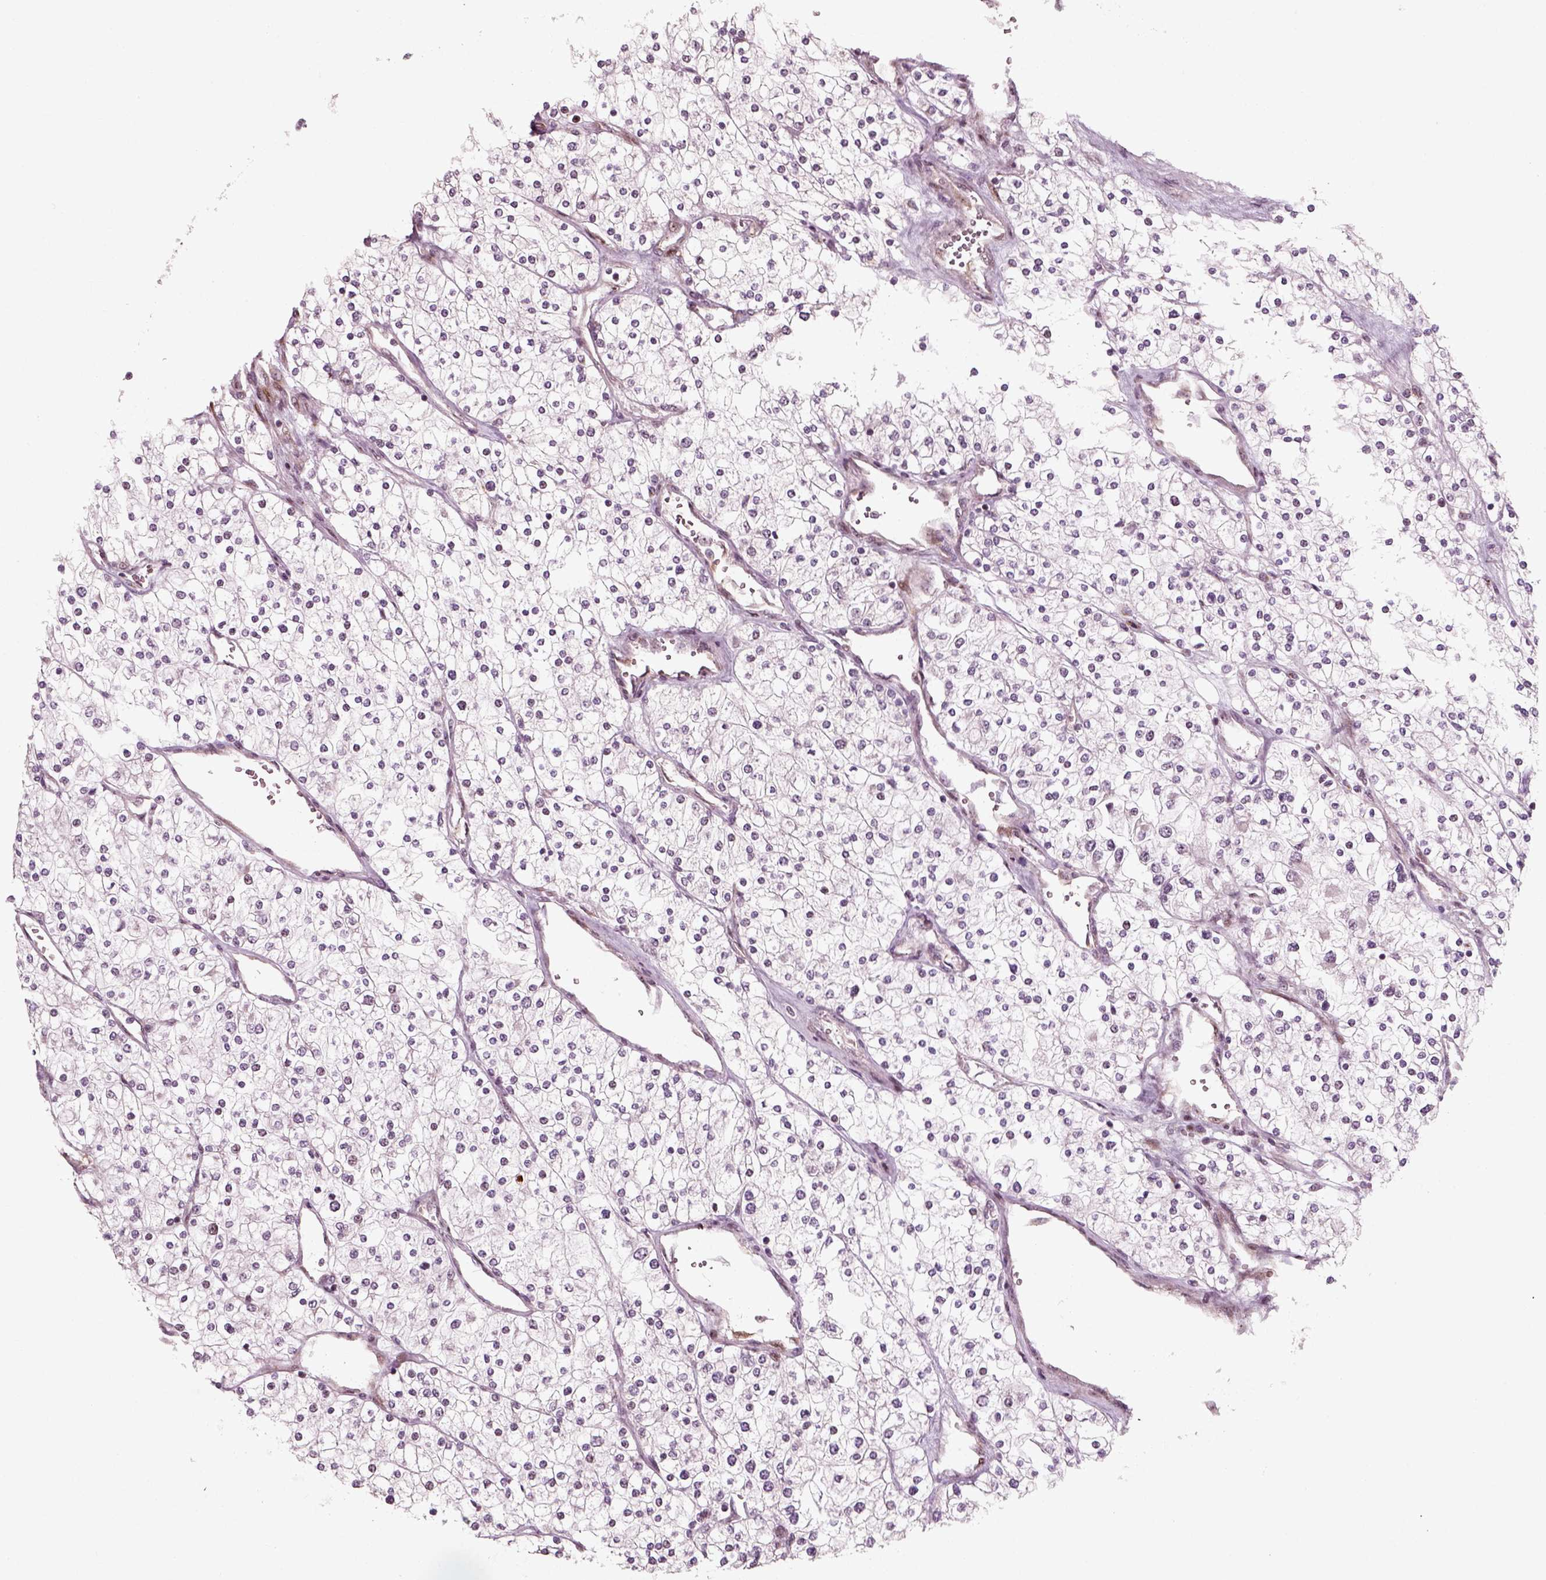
{"staining": {"intensity": "negative", "quantity": "none", "location": "none"}, "tissue": "renal cancer", "cell_type": "Tumor cells", "image_type": "cancer", "snomed": [{"axis": "morphology", "description": "Adenocarcinoma, NOS"}, {"axis": "topography", "description": "Kidney"}], "caption": "This is an immunohistochemistry image of renal adenocarcinoma. There is no positivity in tumor cells.", "gene": "CDC14A", "patient": {"sex": "male", "age": 80}}